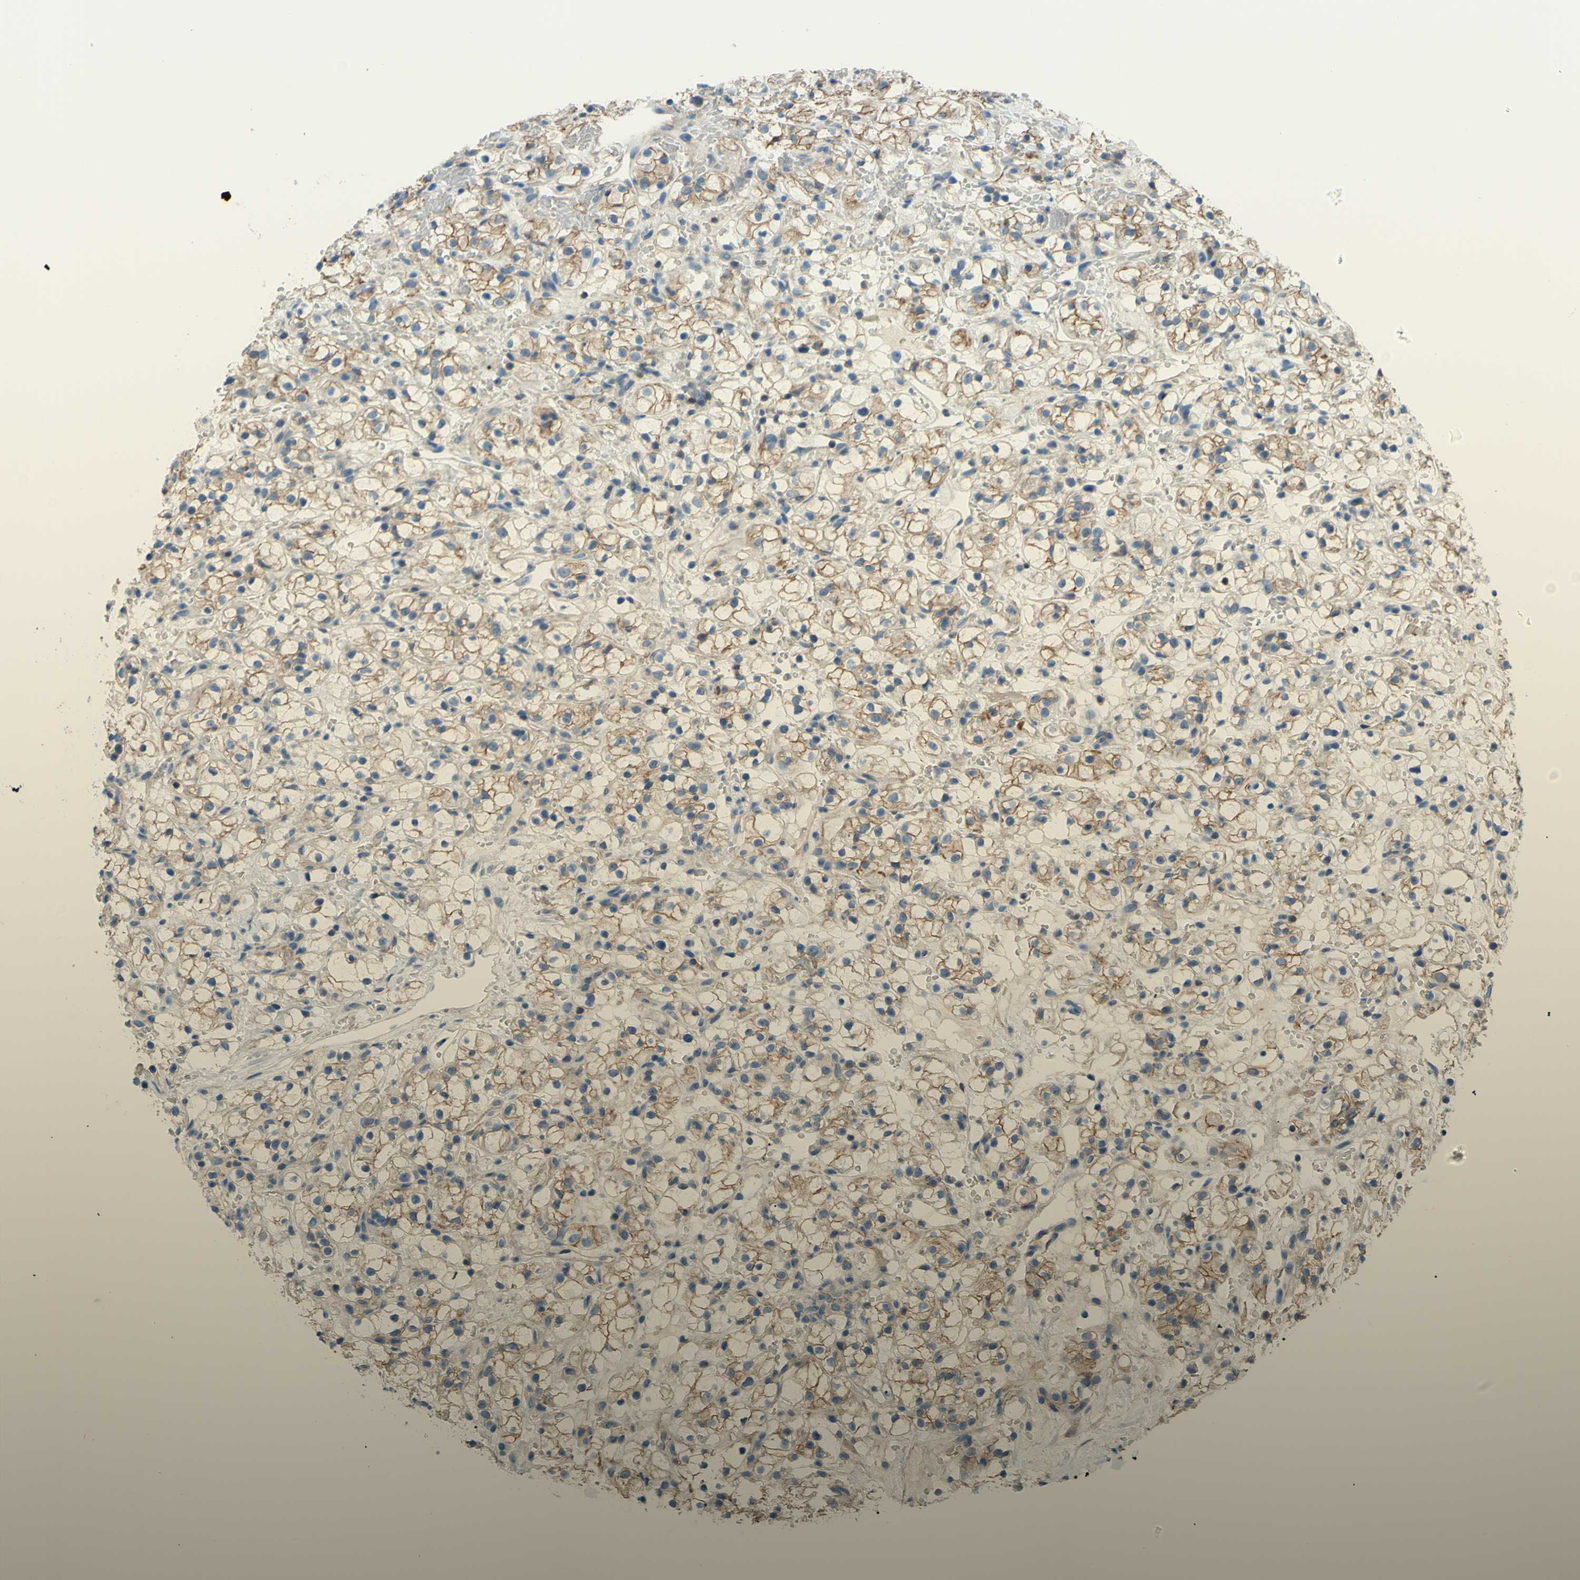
{"staining": {"intensity": "weak", "quantity": "25%-75%", "location": "cytoplasmic/membranous"}, "tissue": "renal cancer", "cell_type": "Tumor cells", "image_type": "cancer", "snomed": [{"axis": "morphology", "description": "Adenocarcinoma, NOS"}, {"axis": "topography", "description": "Kidney"}], "caption": "A brown stain labels weak cytoplasmic/membranous staining of a protein in renal cancer tumor cells. (IHC, brightfield microscopy, high magnification).", "gene": "ADD1", "patient": {"sex": "male", "age": 61}}